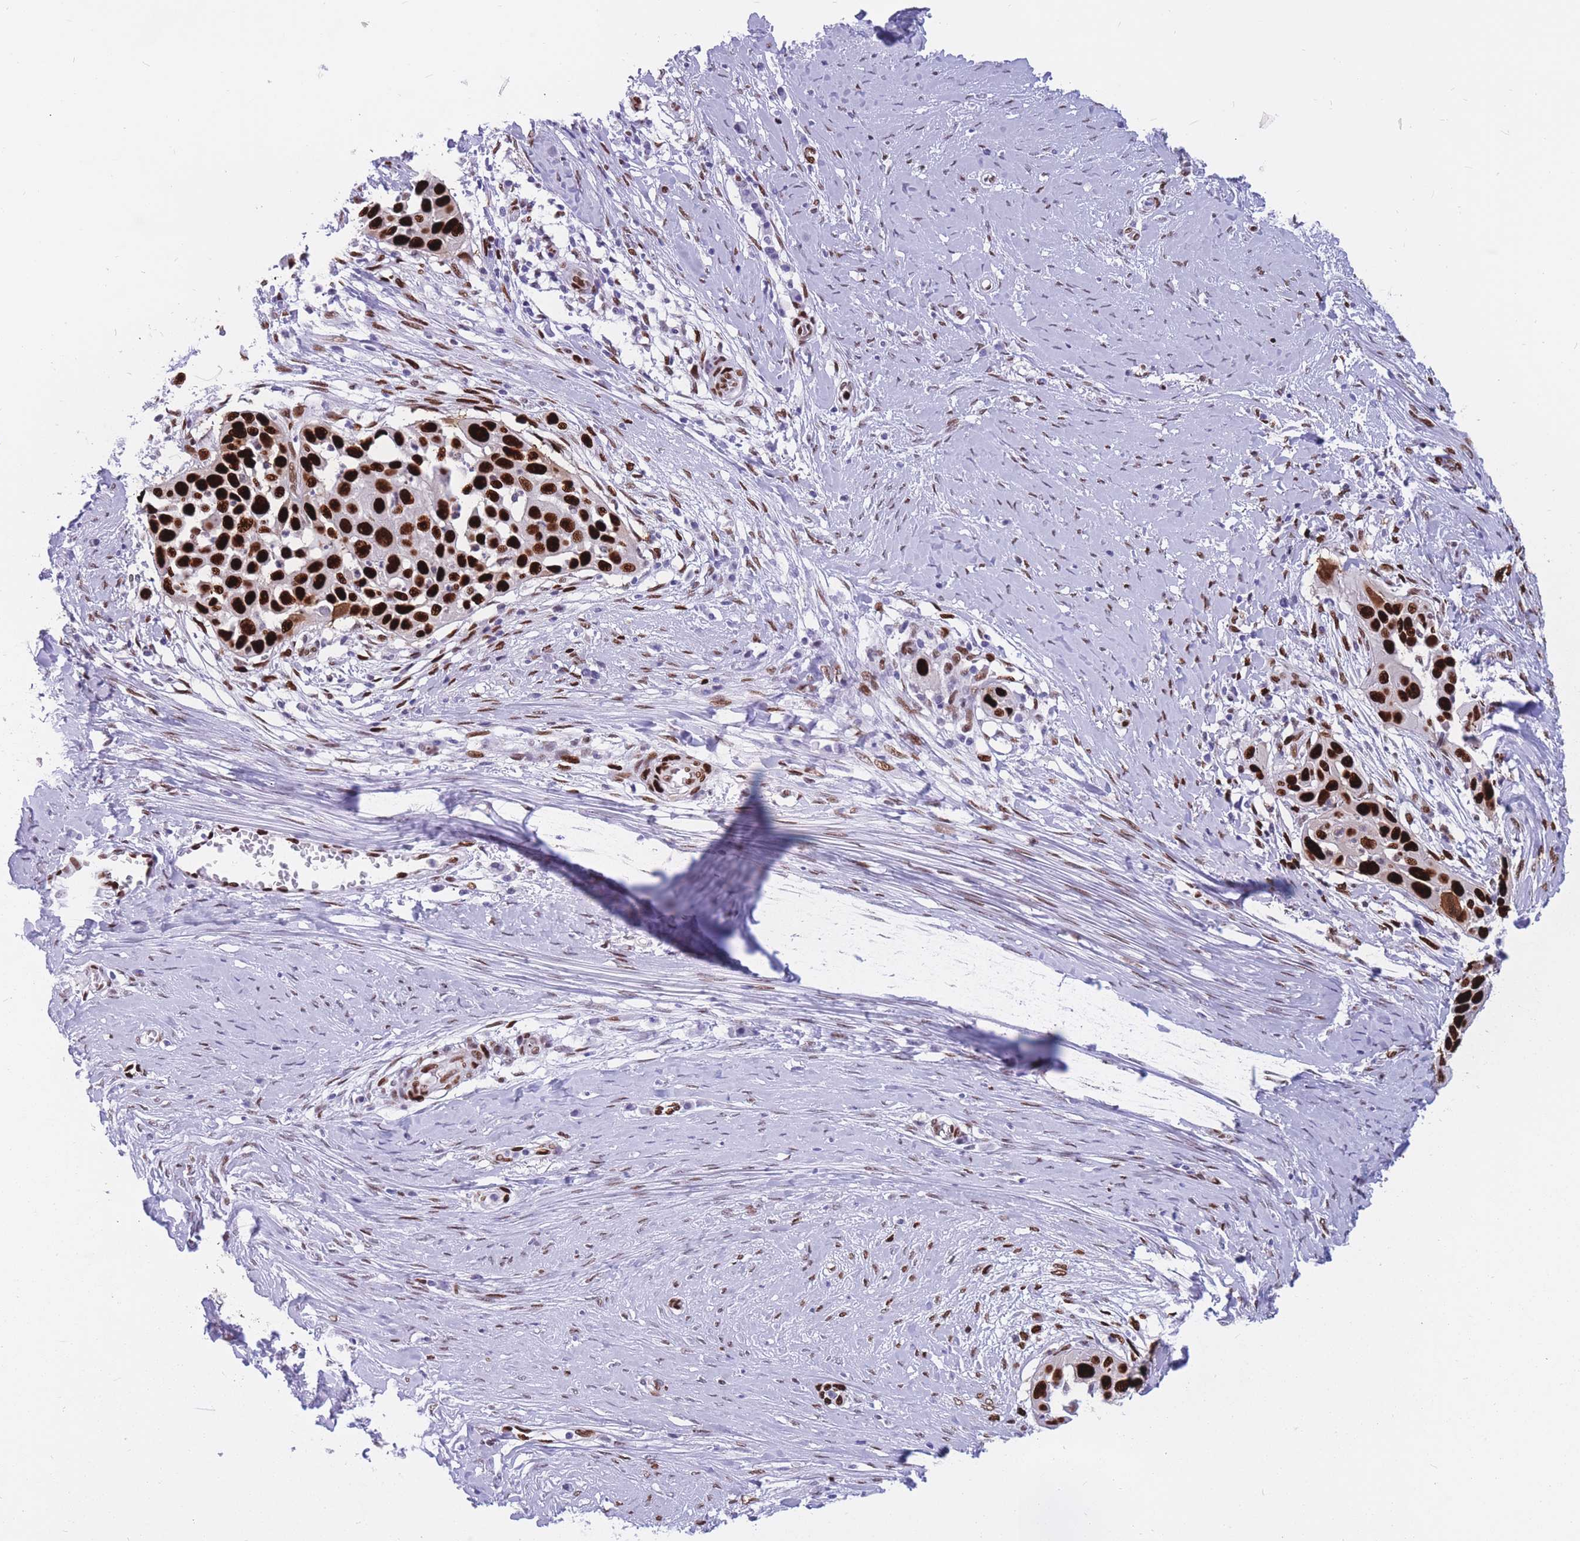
{"staining": {"intensity": "strong", "quantity": ">75%", "location": "nuclear"}, "tissue": "skin cancer", "cell_type": "Tumor cells", "image_type": "cancer", "snomed": [{"axis": "morphology", "description": "Squamous cell carcinoma, NOS"}, {"axis": "topography", "description": "Skin"}], "caption": "Strong nuclear protein staining is identified in about >75% of tumor cells in squamous cell carcinoma (skin).", "gene": "NASP", "patient": {"sex": "female", "age": 44}}